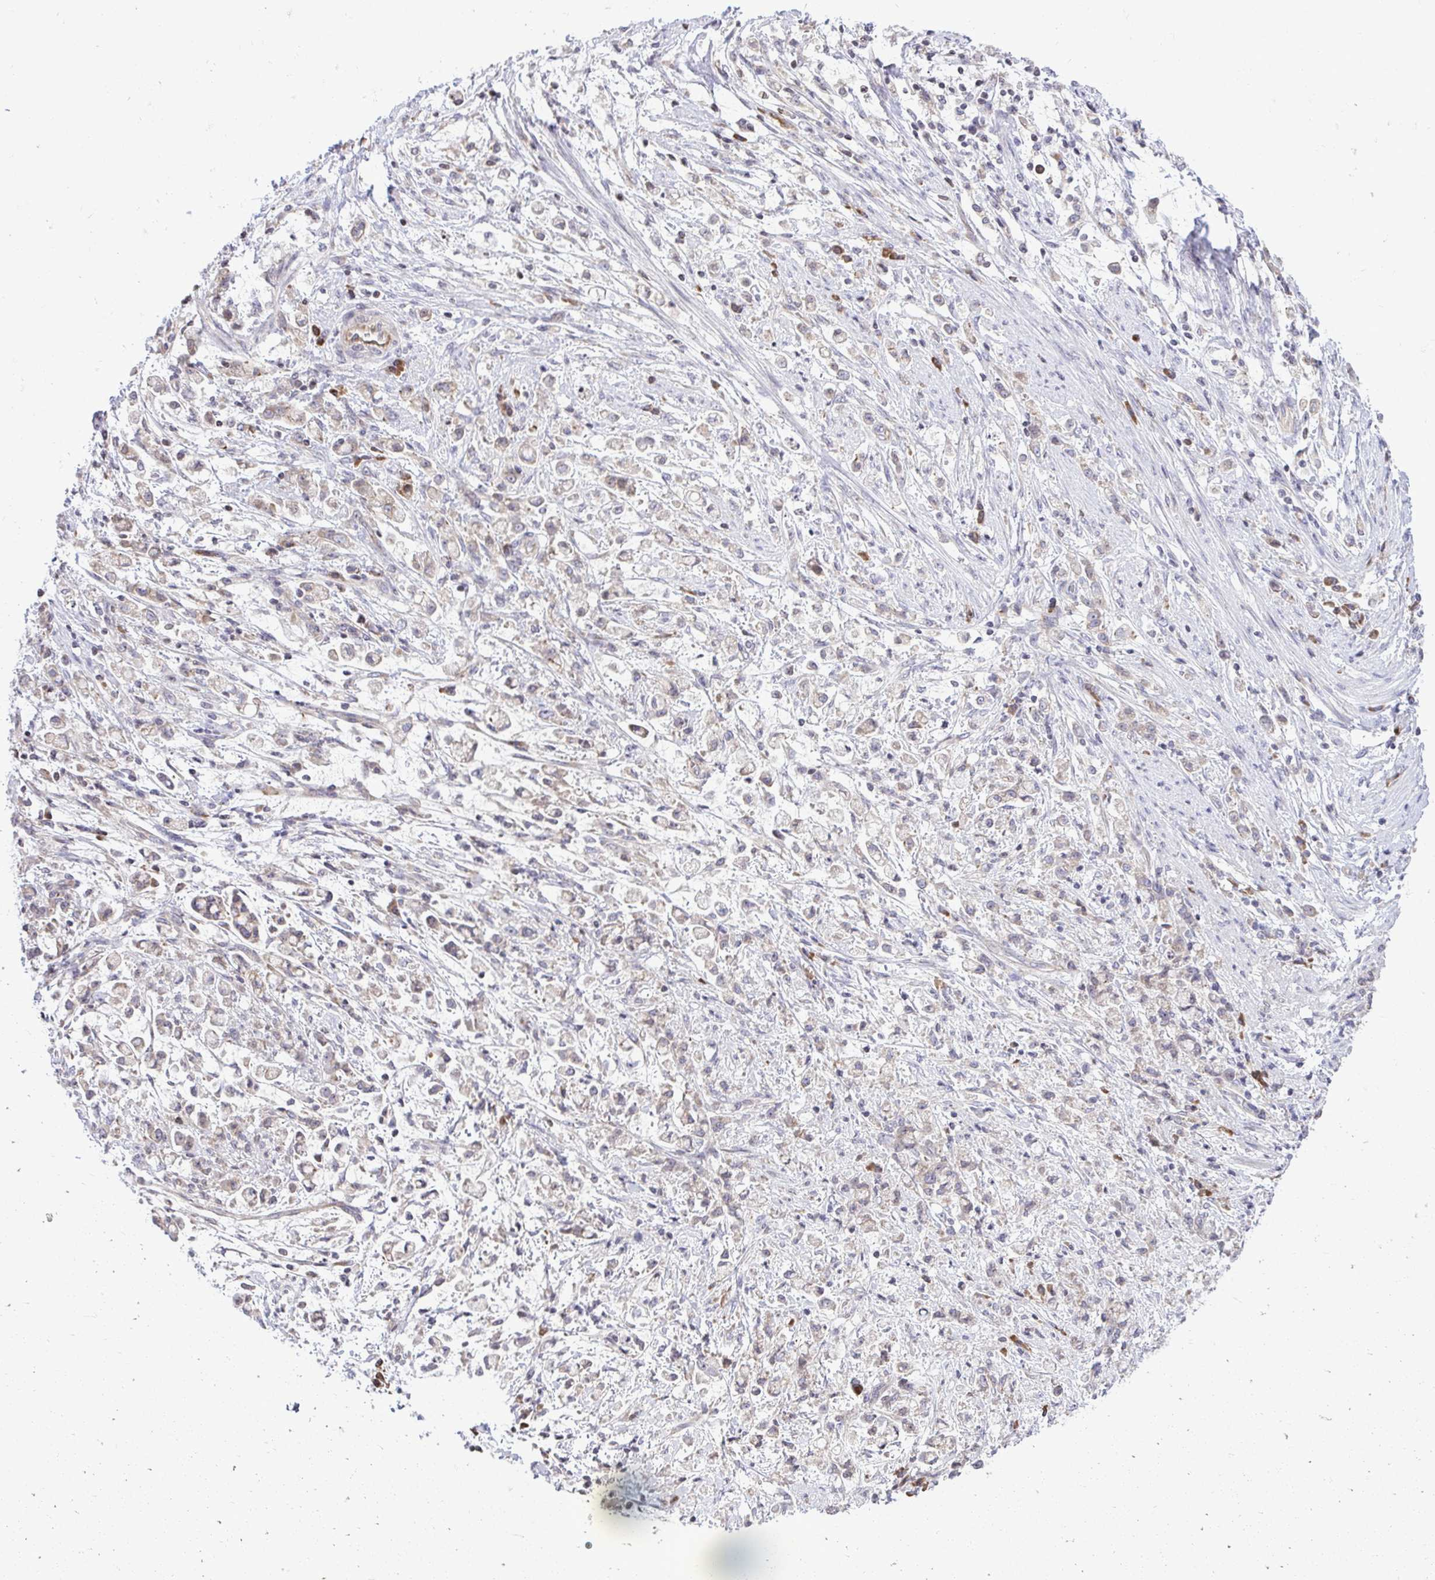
{"staining": {"intensity": "negative", "quantity": "none", "location": "none"}, "tissue": "stomach cancer", "cell_type": "Tumor cells", "image_type": "cancer", "snomed": [{"axis": "morphology", "description": "Adenocarcinoma, NOS"}, {"axis": "topography", "description": "Stomach"}], "caption": "The histopathology image displays no significant staining in tumor cells of adenocarcinoma (stomach). (IHC, brightfield microscopy, high magnification).", "gene": "METTL9", "patient": {"sex": "female", "age": 60}}